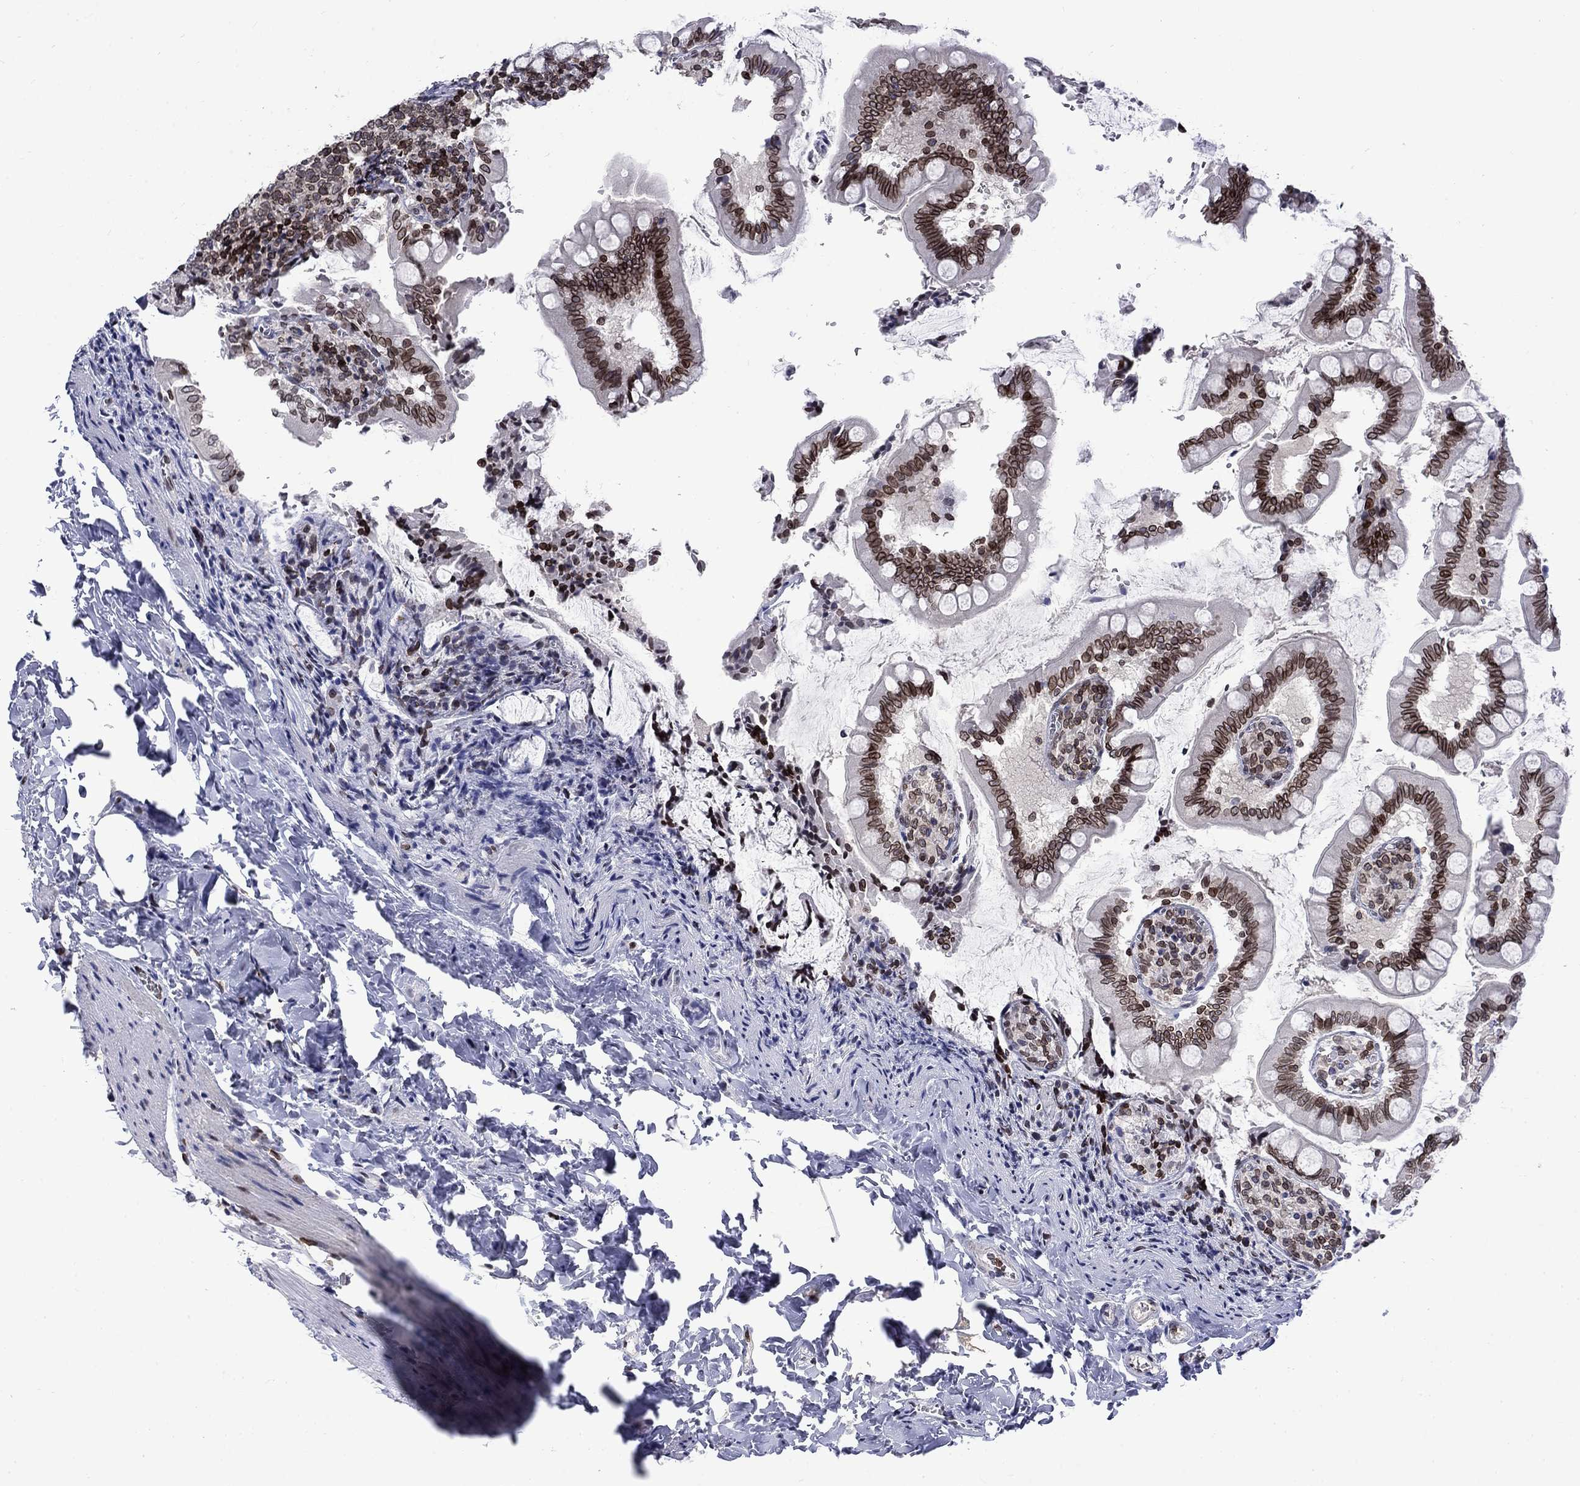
{"staining": {"intensity": "strong", "quantity": ">75%", "location": "cytoplasmic/membranous,nuclear"}, "tissue": "small intestine", "cell_type": "Glandular cells", "image_type": "normal", "snomed": [{"axis": "morphology", "description": "Normal tissue, NOS"}, {"axis": "topography", "description": "Small intestine"}], "caption": "DAB immunohistochemical staining of unremarkable human small intestine shows strong cytoplasmic/membranous,nuclear protein staining in approximately >75% of glandular cells. (DAB = brown stain, brightfield microscopy at high magnification).", "gene": "SLA", "patient": {"sex": "female", "age": 56}}